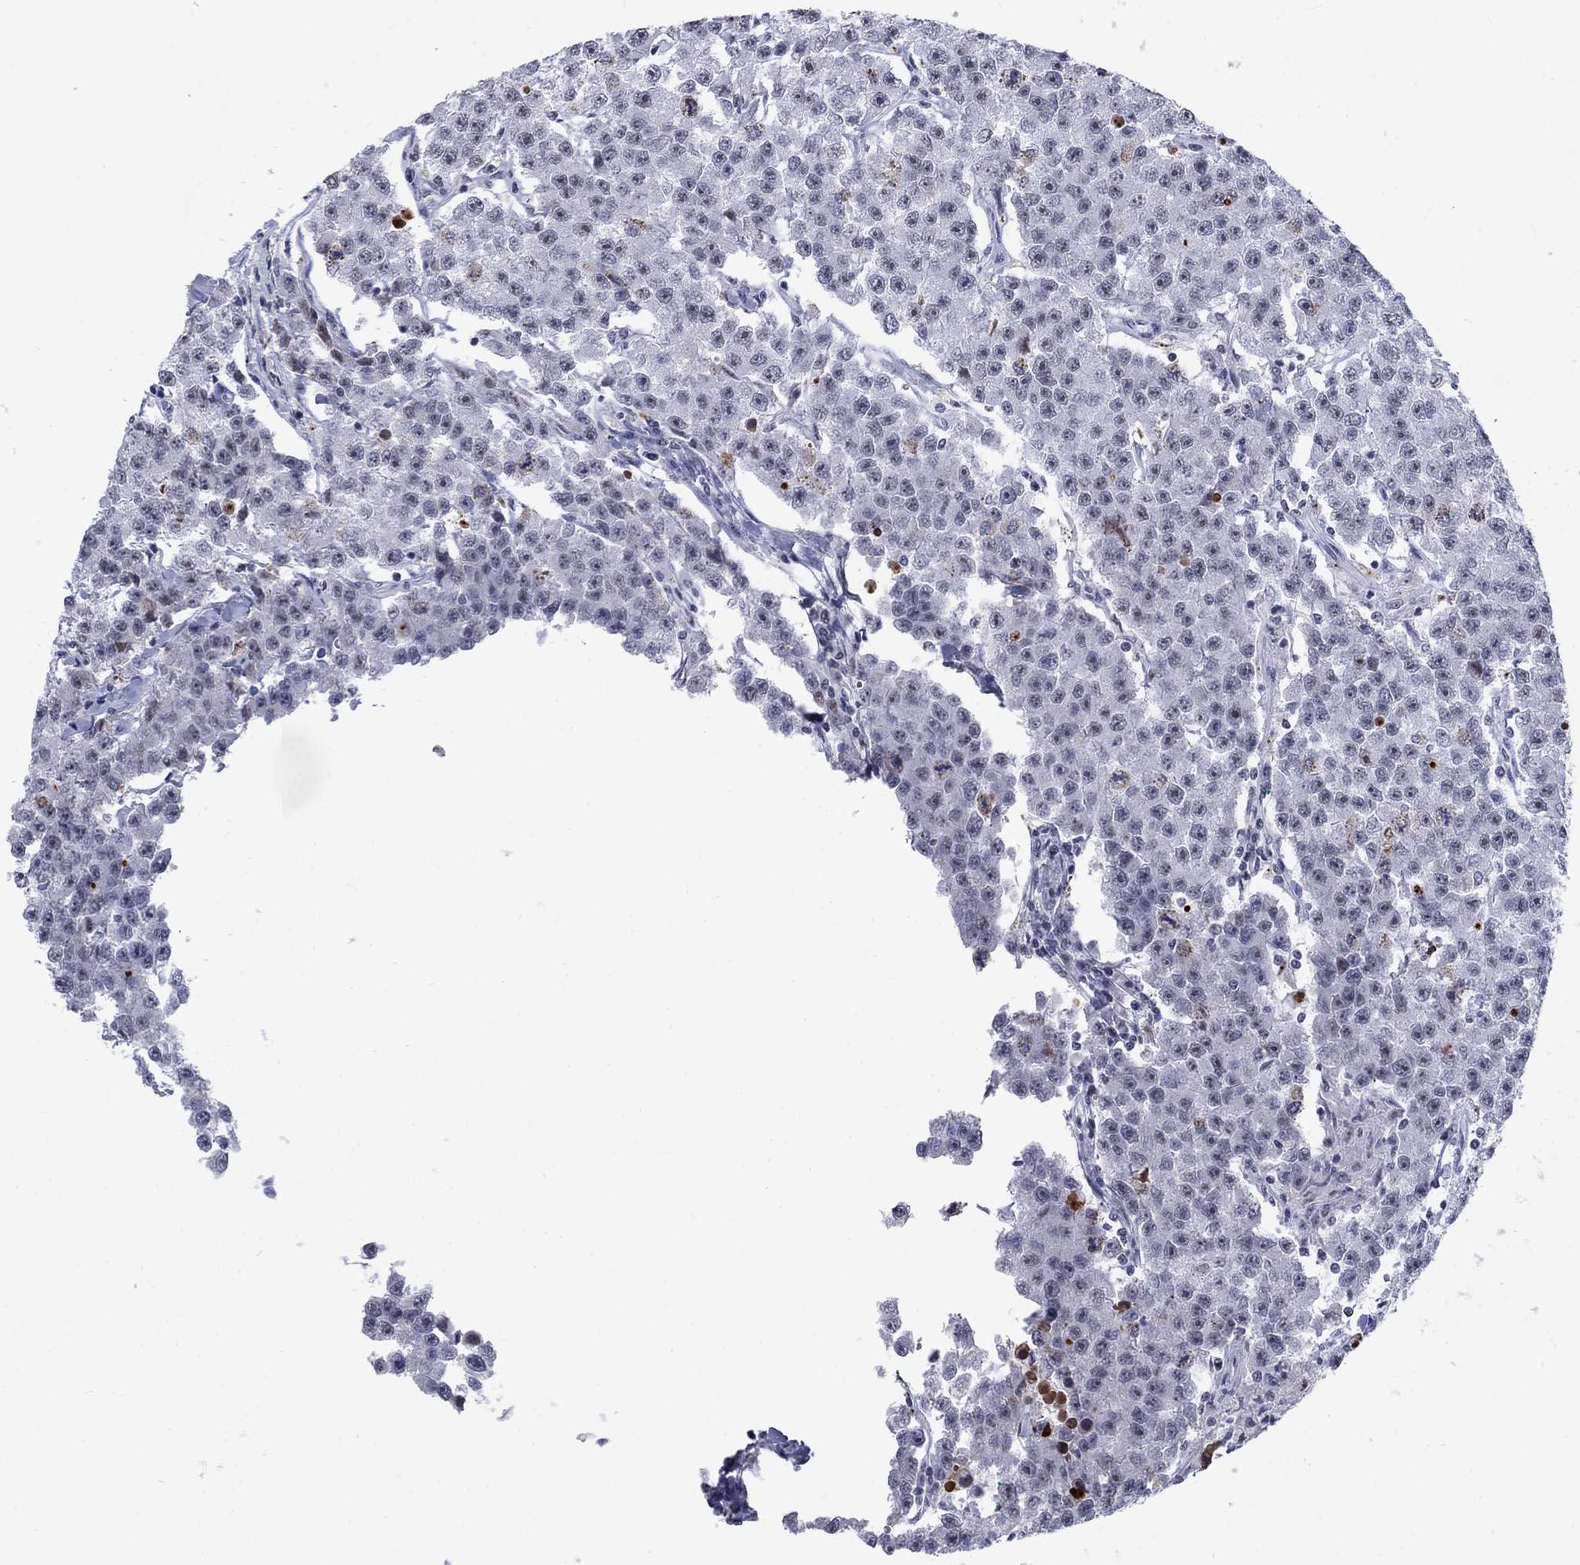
{"staining": {"intensity": "negative", "quantity": "none", "location": "none"}, "tissue": "testis cancer", "cell_type": "Tumor cells", "image_type": "cancer", "snomed": [{"axis": "morphology", "description": "Seminoma, NOS"}, {"axis": "topography", "description": "Testis"}], "caption": "Immunohistochemical staining of human testis seminoma reveals no significant positivity in tumor cells. The staining is performed using DAB brown chromogen with nuclei counter-stained in using hematoxylin.", "gene": "CSRNP3", "patient": {"sex": "male", "age": 59}}